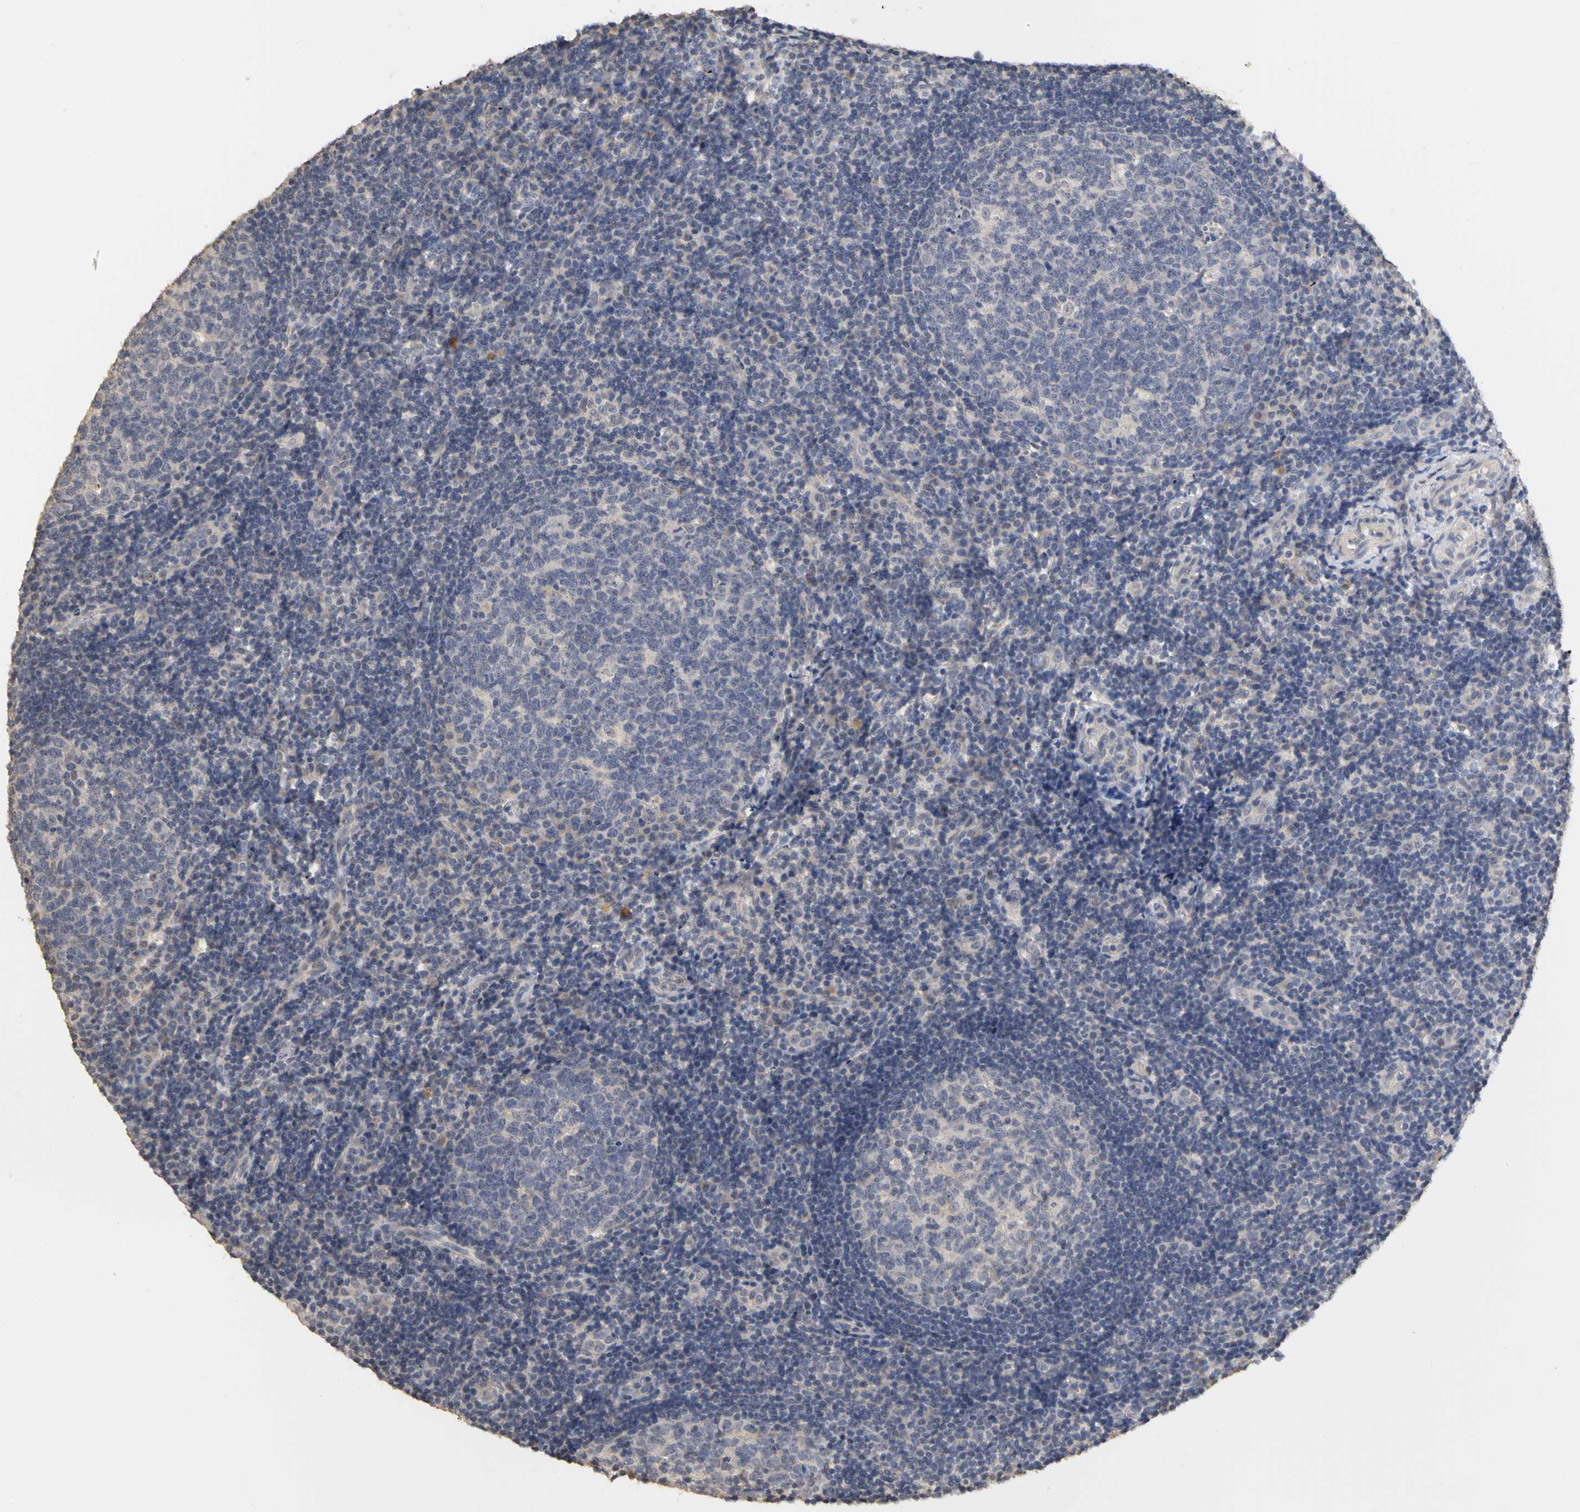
{"staining": {"intensity": "weak", "quantity": "<25%", "location": "nuclear"}, "tissue": "tonsil", "cell_type": "Germinal center cells", "image_type": "normal", "snomed": [{"axis": "morphology", "description": "Normal tissue, NOS"}, {"axis": "topography", "description": "Tonsil"}], "caption": "Micrograph shows no protein staining in germinal center cells of normal tonsil. (DAB immunohistochemistry, high magnification).", "gene": "PGR", "patient": {"sex": "female", "age": 40}}